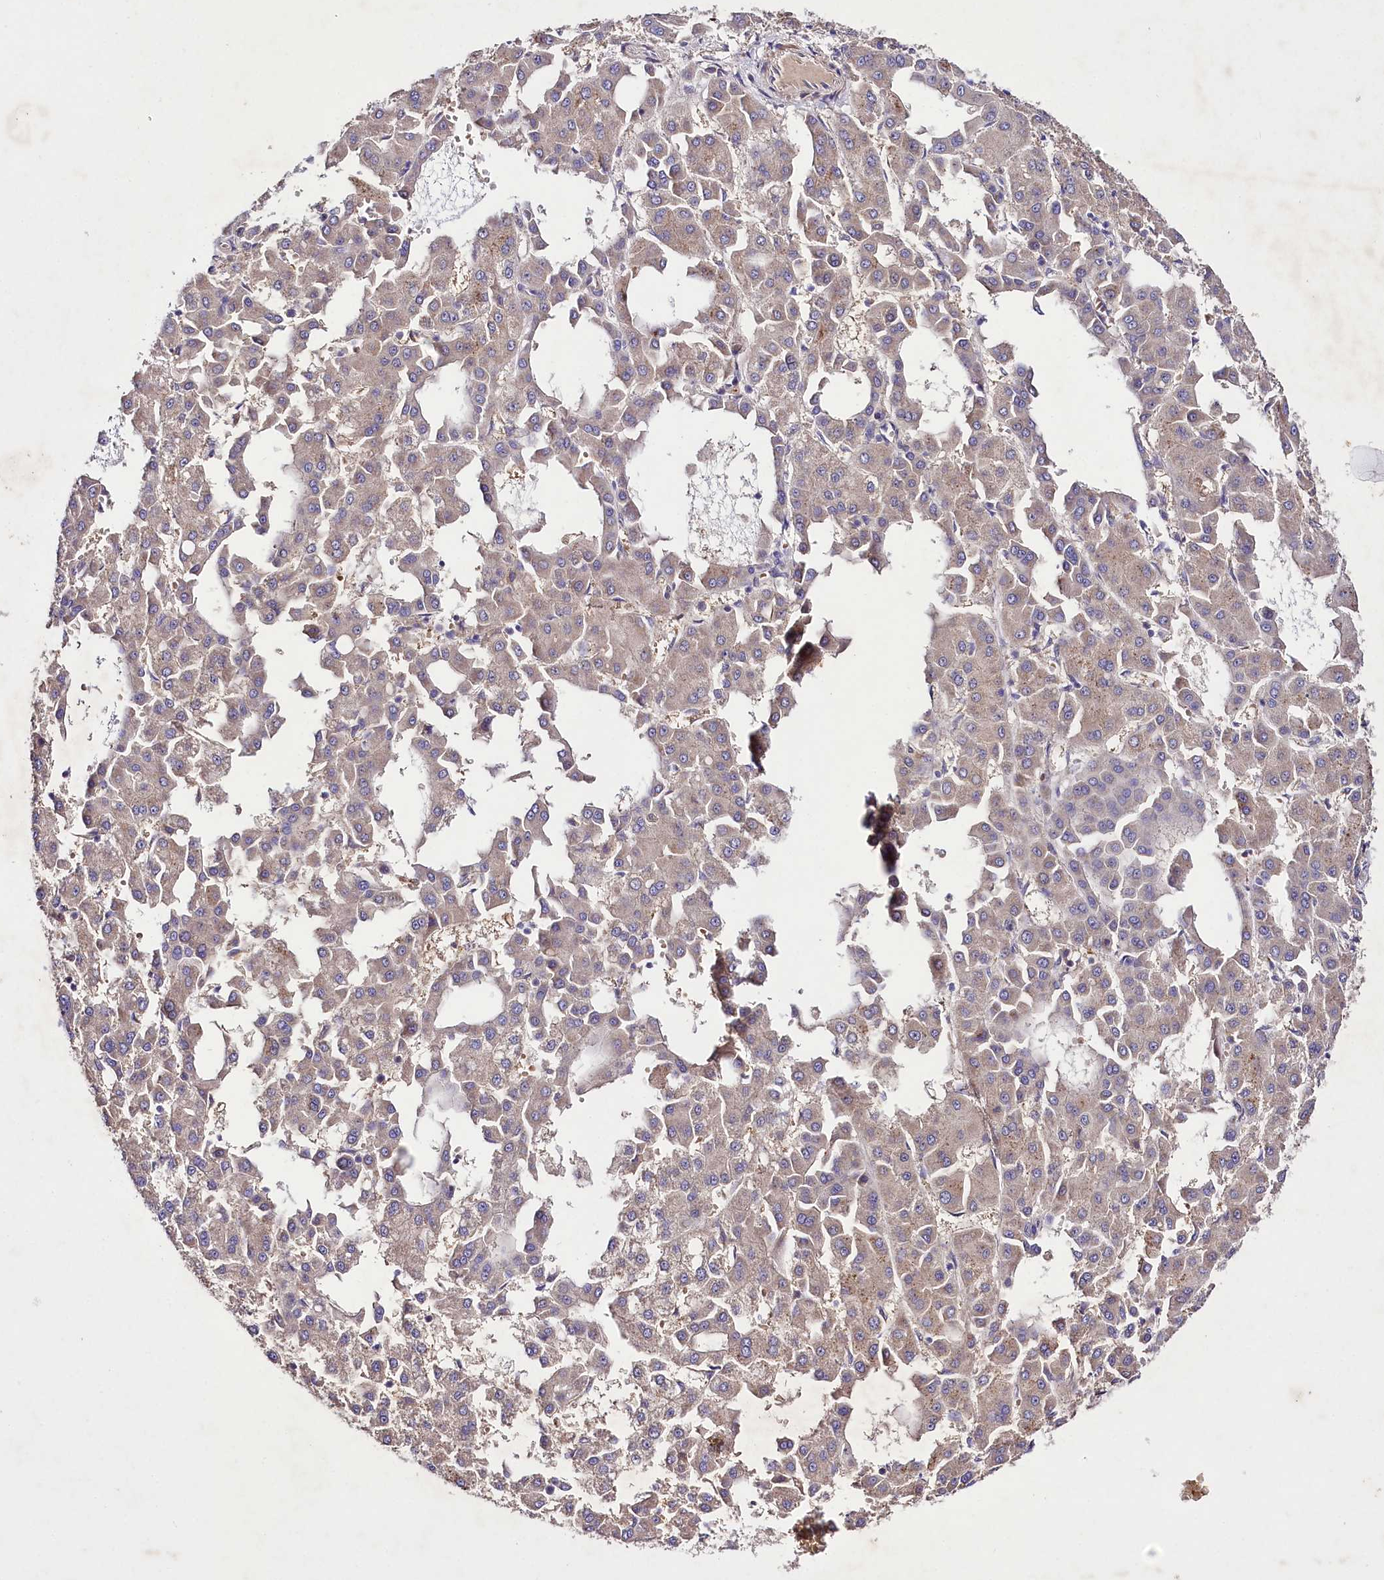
{"staining": {"intensity": "weak", "quantity": "<25%", "location": "cytoplasmic/membranous"}, "tissue": "liver cancer", "cell_type": "Tumor cells", "image_type": "cancer", "snomed": [{"axis": "morphology", "description": "Carcinoma, Hepatocellular, NOS"}, {"axis": "topography", "description": "Liver"}], "caption": "Image shows no protein expression in tumor cells of liver hepatocellular carcinoma tissue.", "gene": "SLC7A1", "patient": {"sex": "male", "age": 47}}